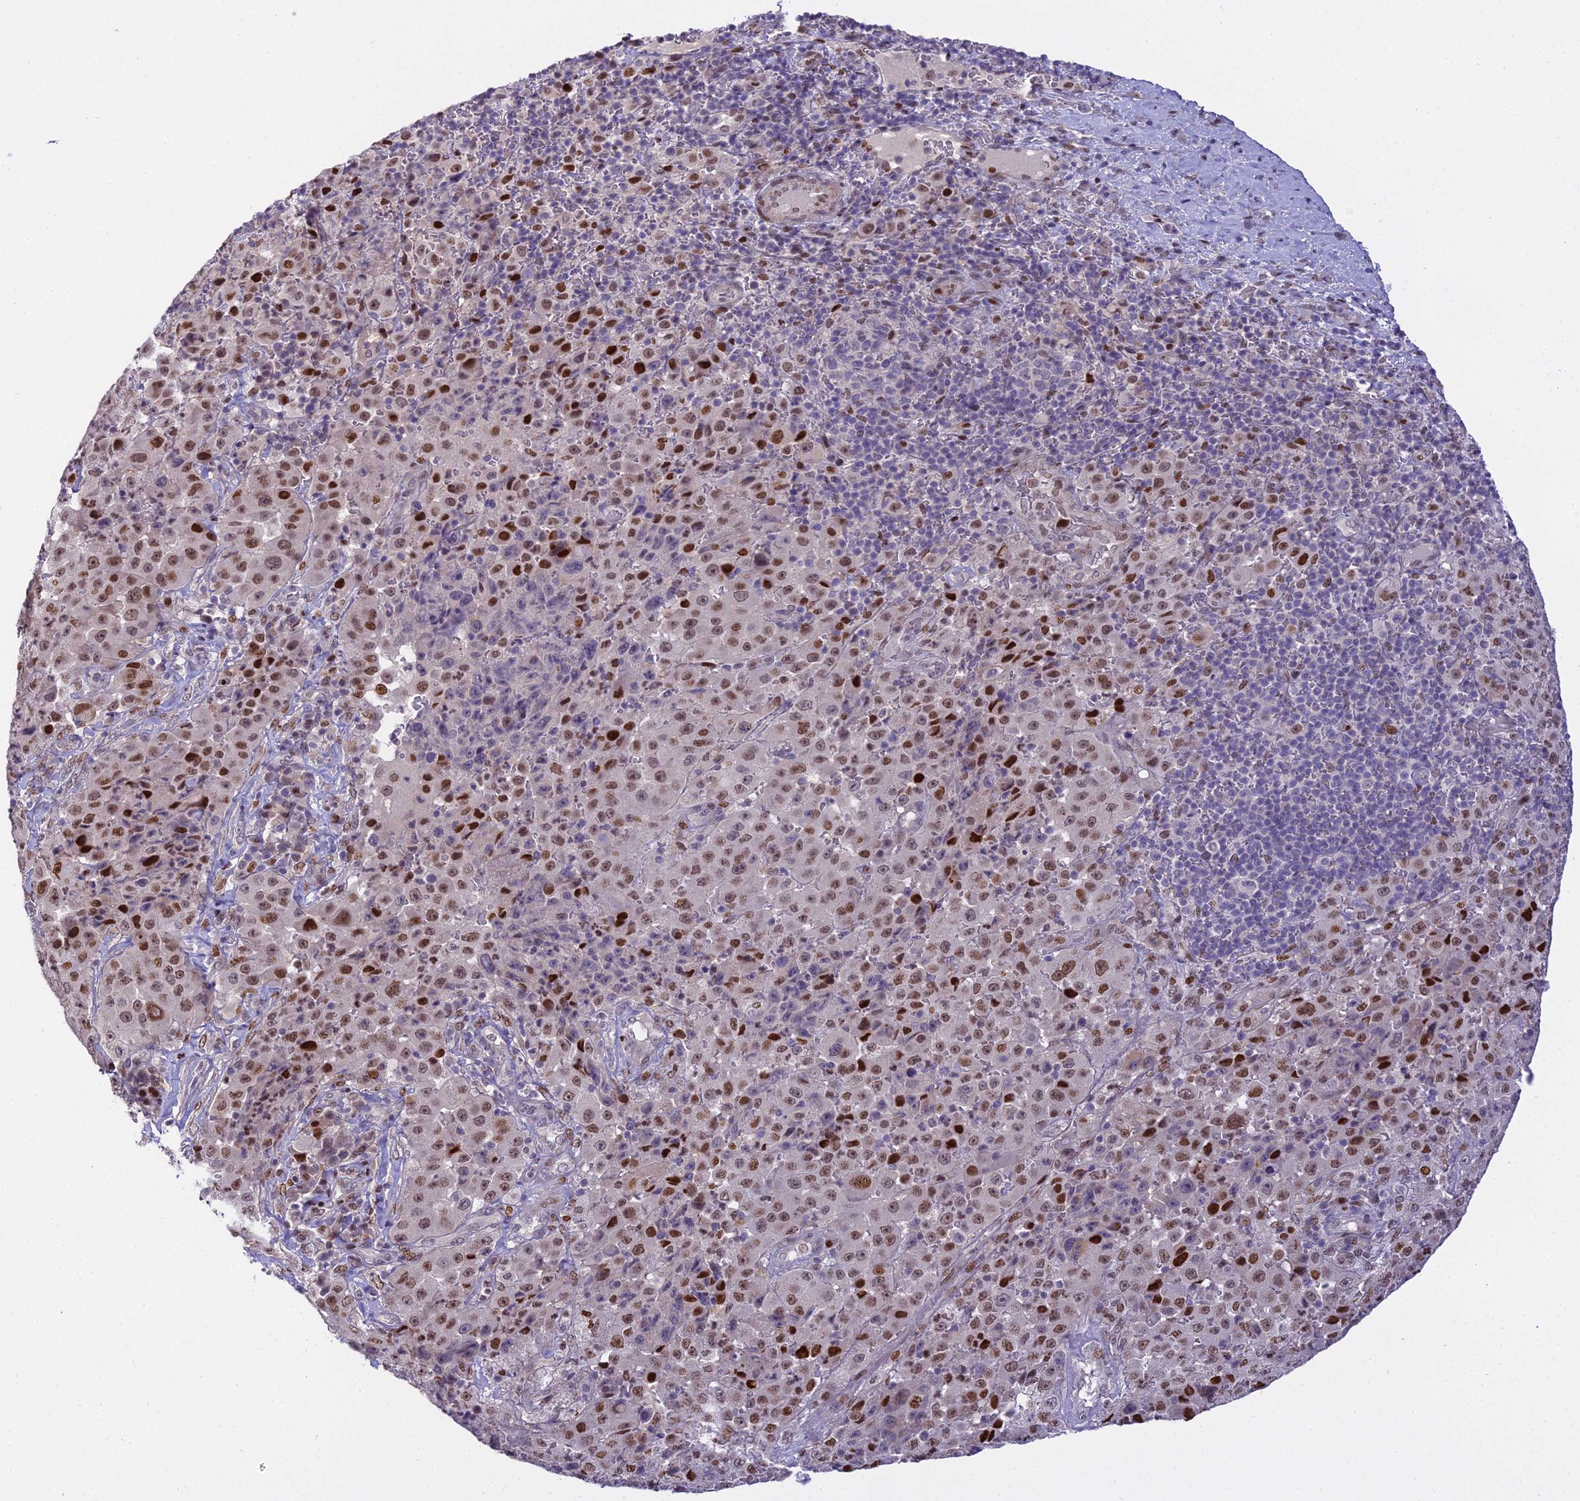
{"staining": {"intensity": "strong", "quantity": "25%-75%", "location": "nuclear"}, "tissue": "melanoma", "cell_type": "Tumor cells", "image_type": "cancer", "snomed": [{"axis": "morphology", "description": "Malignant melanoma, Metastatic site"}, {"axis": "topography", "description": "Lymph node"}], "caption": "Protein expression analysis of malignant melanoma (metastatic site) exhibits strong nuclear positivity in about 25%-75% of tumor cells.", "gene": "ZNF707", "patient": {"sex": "male", "age": 62}}